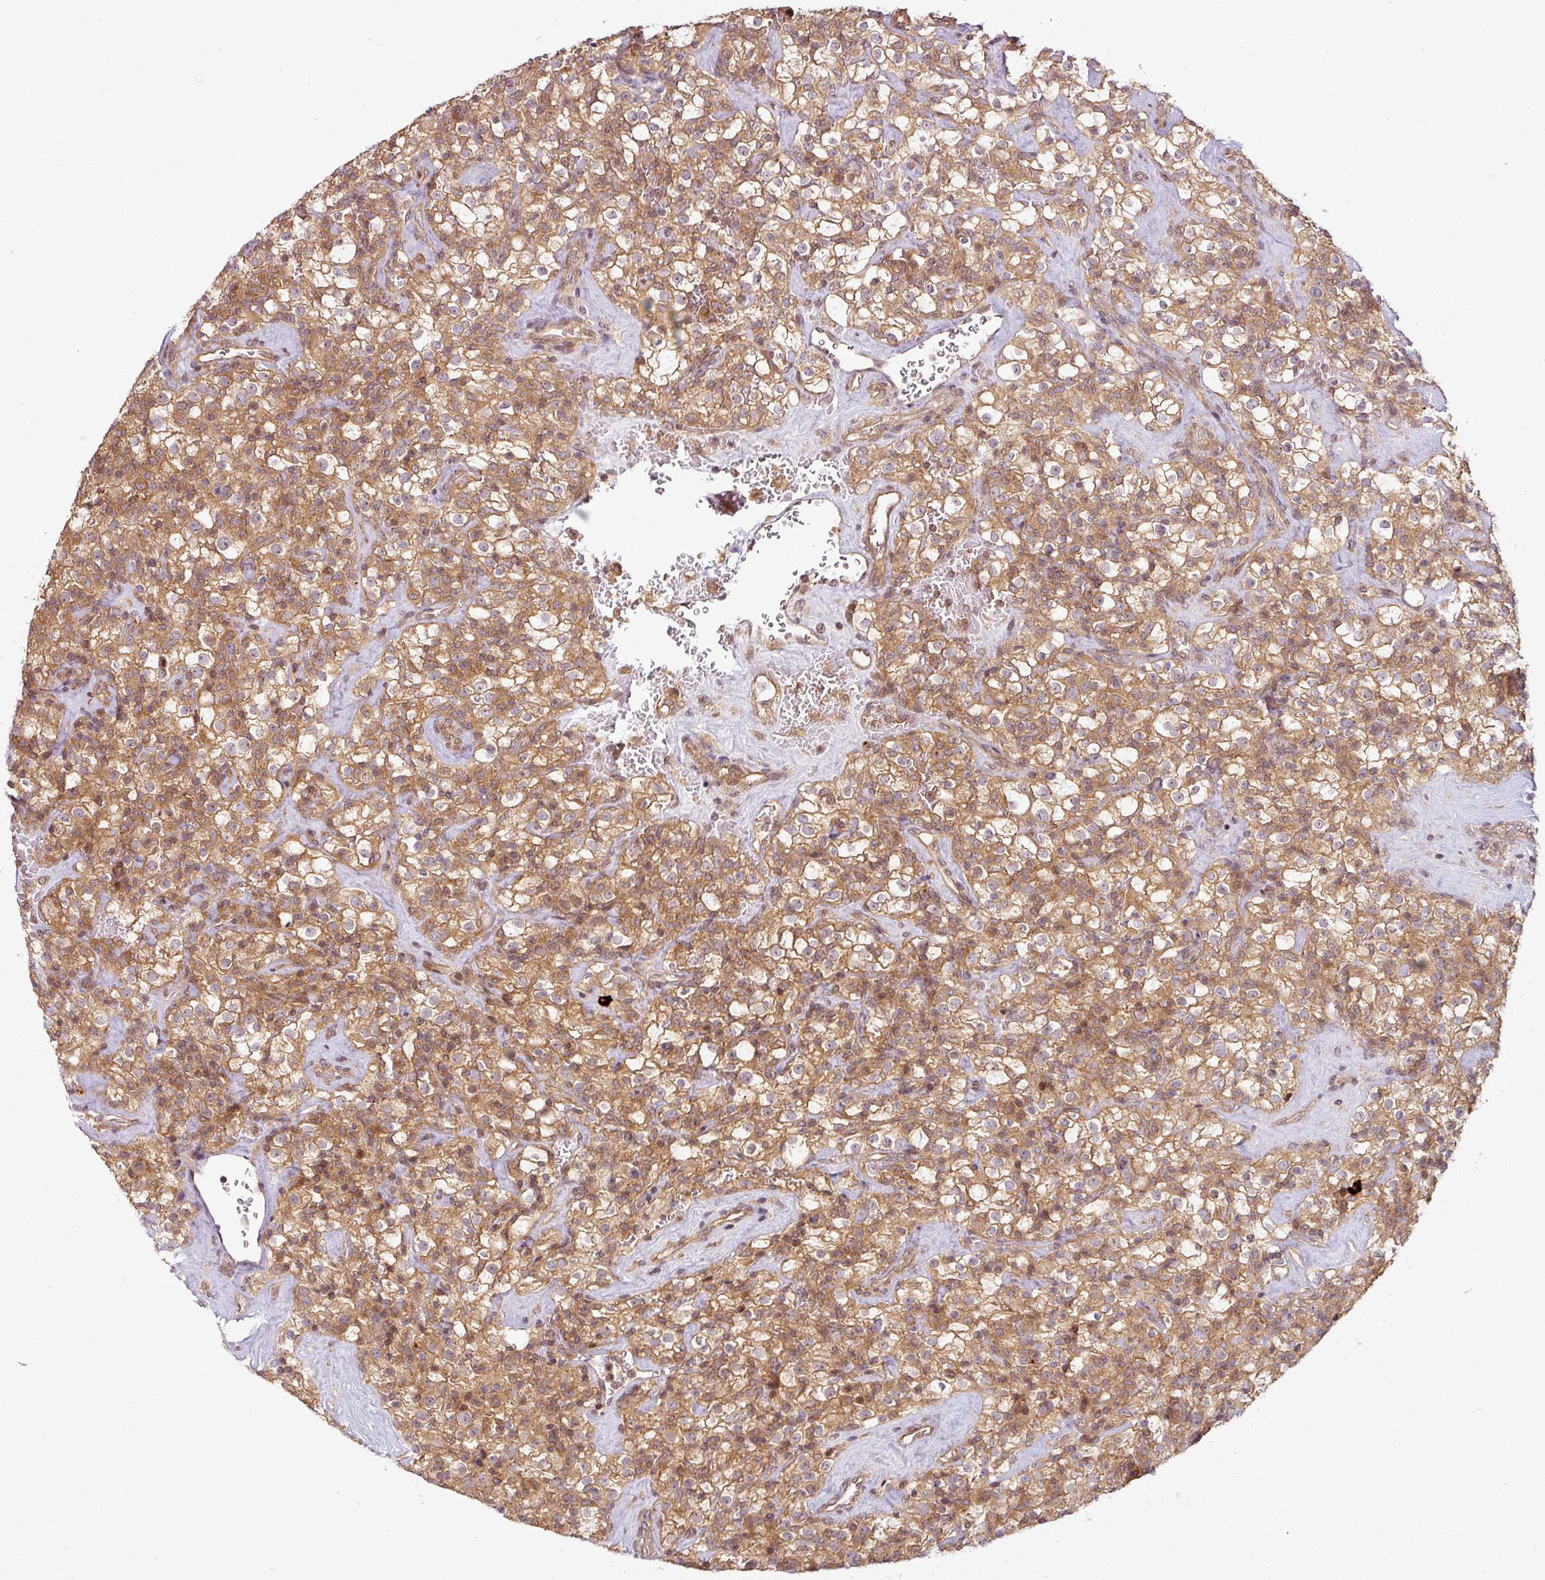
{"staining": {"intensity": "moderate", "quantity": ">75%", "location": "cytoplasmic/membranous,nuclear"}, "tissue": "renal cancer", "cell_type": "Tumor cells", "image_type": "cancer", "snomed": [{"axis": "morphology", "description": "Adenocarcinoma, NOS"}, {"axis": "topography", "description": "Kidney"}], "caption": "Protein staining displays moderate cytoplasmic/membranous and nuclear expression in approximately >75% of tumor cells in renal cancer.", "gene": "RNF31", "patient": {"sex": "female", "age": 74}}